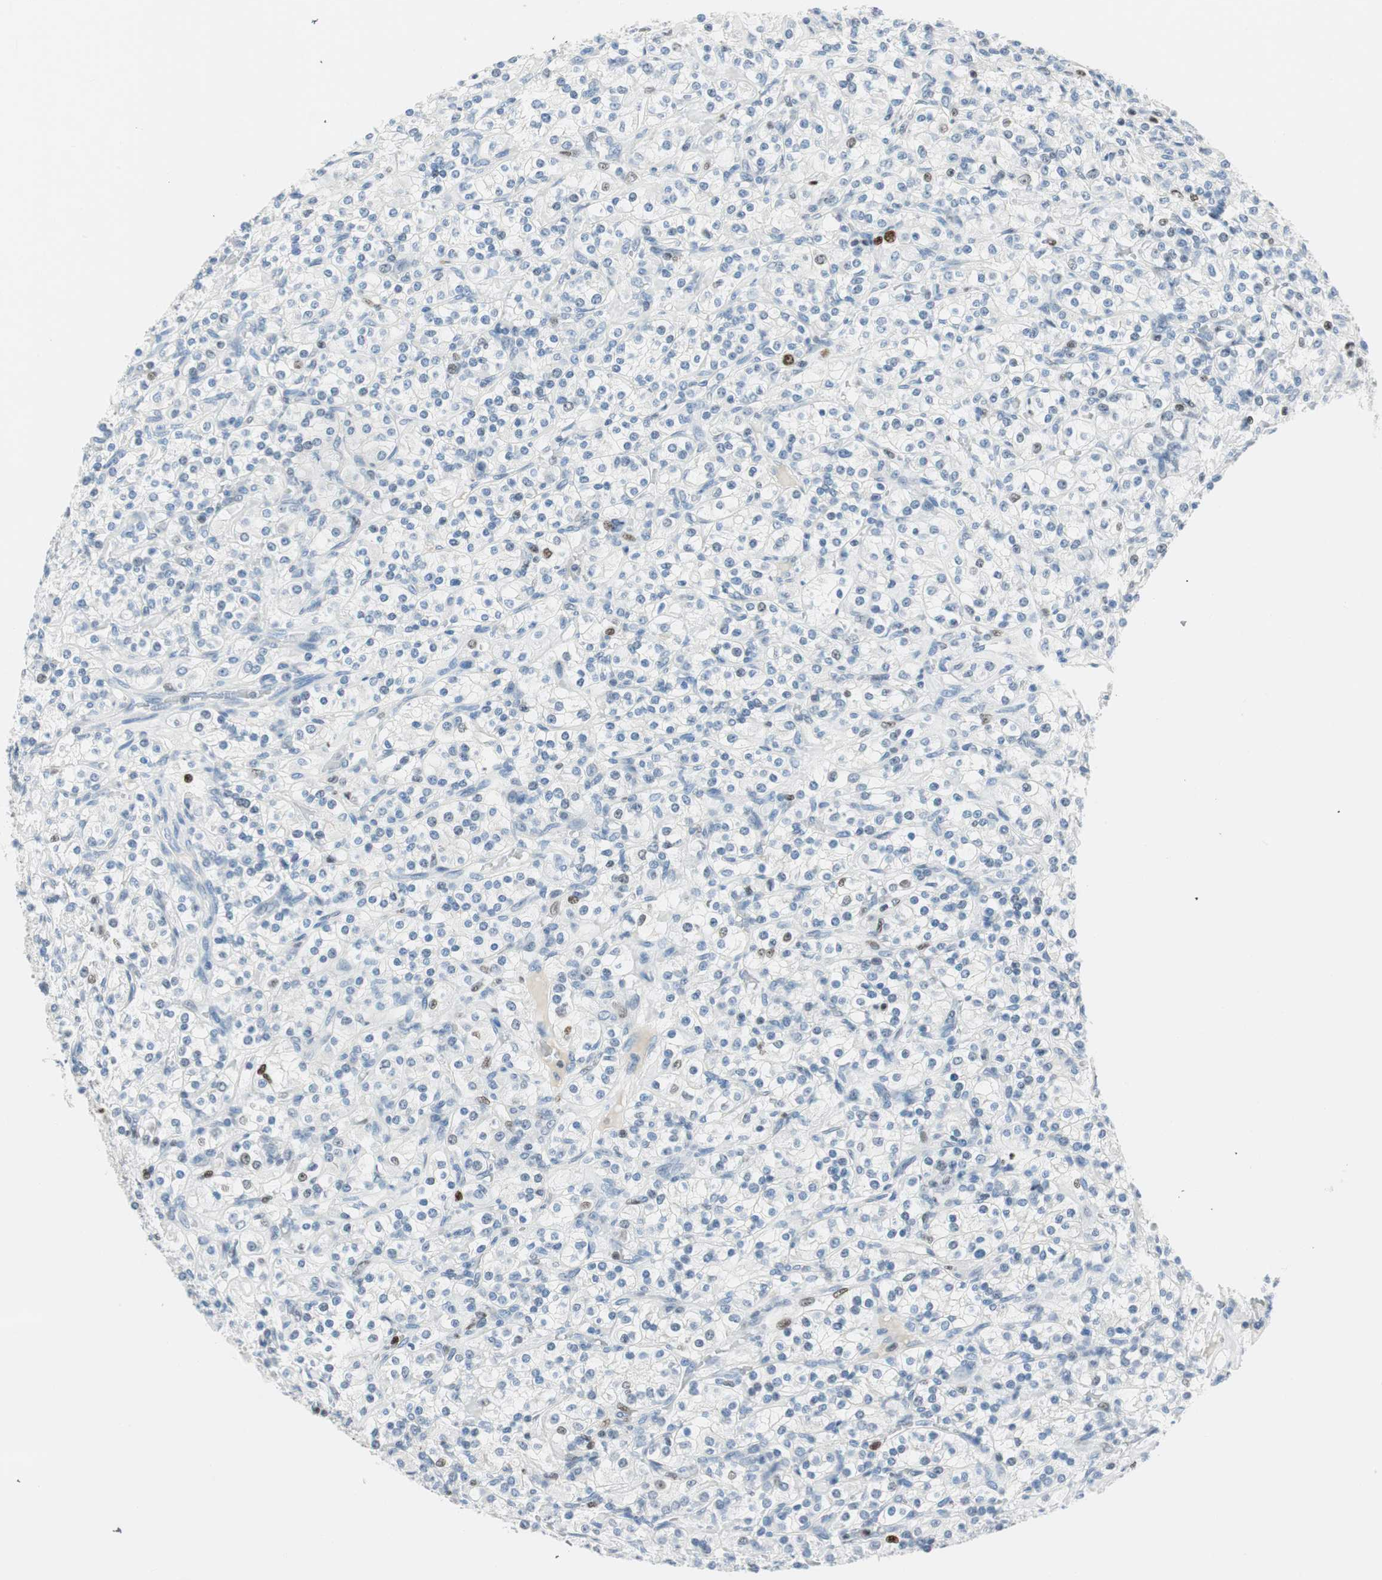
{"staining": {"intensity": "moderate", "quantity": "<25%", "location": "nuclear"}, "tissue": "renal cancer", "cell_type": "Tumor cells", "image_type": "cancer", "snomed": [{"axis": "morphology", "description": "Adenocarcinoma, NOS"}, {"axis": "topography", "description": "Kidney"}], "caption": "Immunohistochemistry of renal cancer shows low levels of moderate nuclear positivity in approximately <25% of tumor cells.", "gene": "EZH2", "patient": {"sex": "male", "age": 77}}